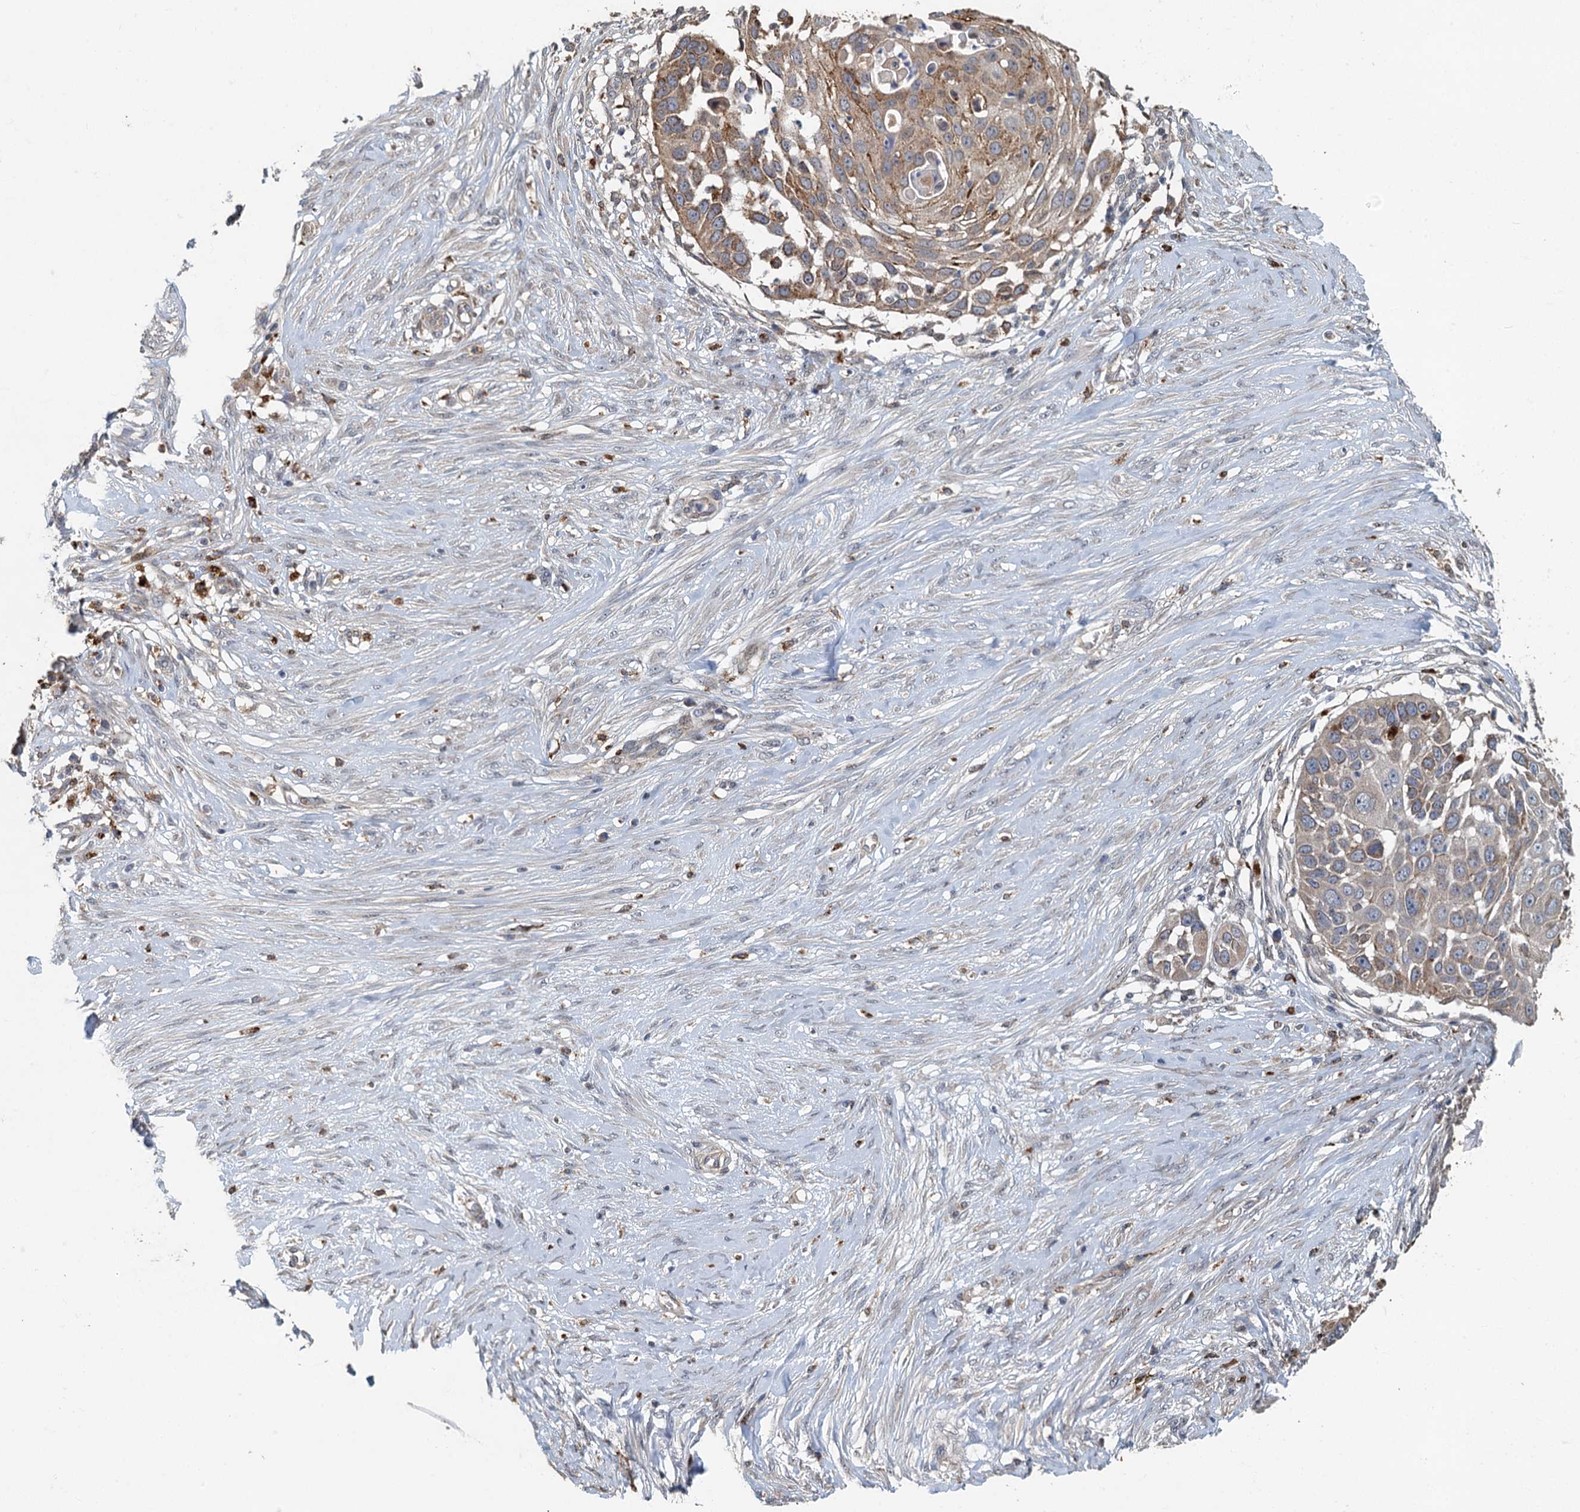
{"staining": {"intensity": "weak", "quantity": "25%-75%", "location": "cytoplasmic/membranous"}, "tissue": "skin cancer", "cell_type": "Tumor cells", "image_type": "cancer", "snomed": [{"axis": "morphology", "description": "Squamous cell carcinoma, NOS"}, {"axis": "topography", "description": "Skin"}], "caption": "Immunohistochemistry image of neoplastic tissue: human skin squamous cell carcinoma stained using immunohistochemistry (IHC) displays low levels of weak protein expression localized specifically in the cytoplasmic/membranous of tumor cells, appearing as a cytoplasmic/membranous brown color.", "gene": "AGRN", "patient": {"sex": "female", "age": 44}}